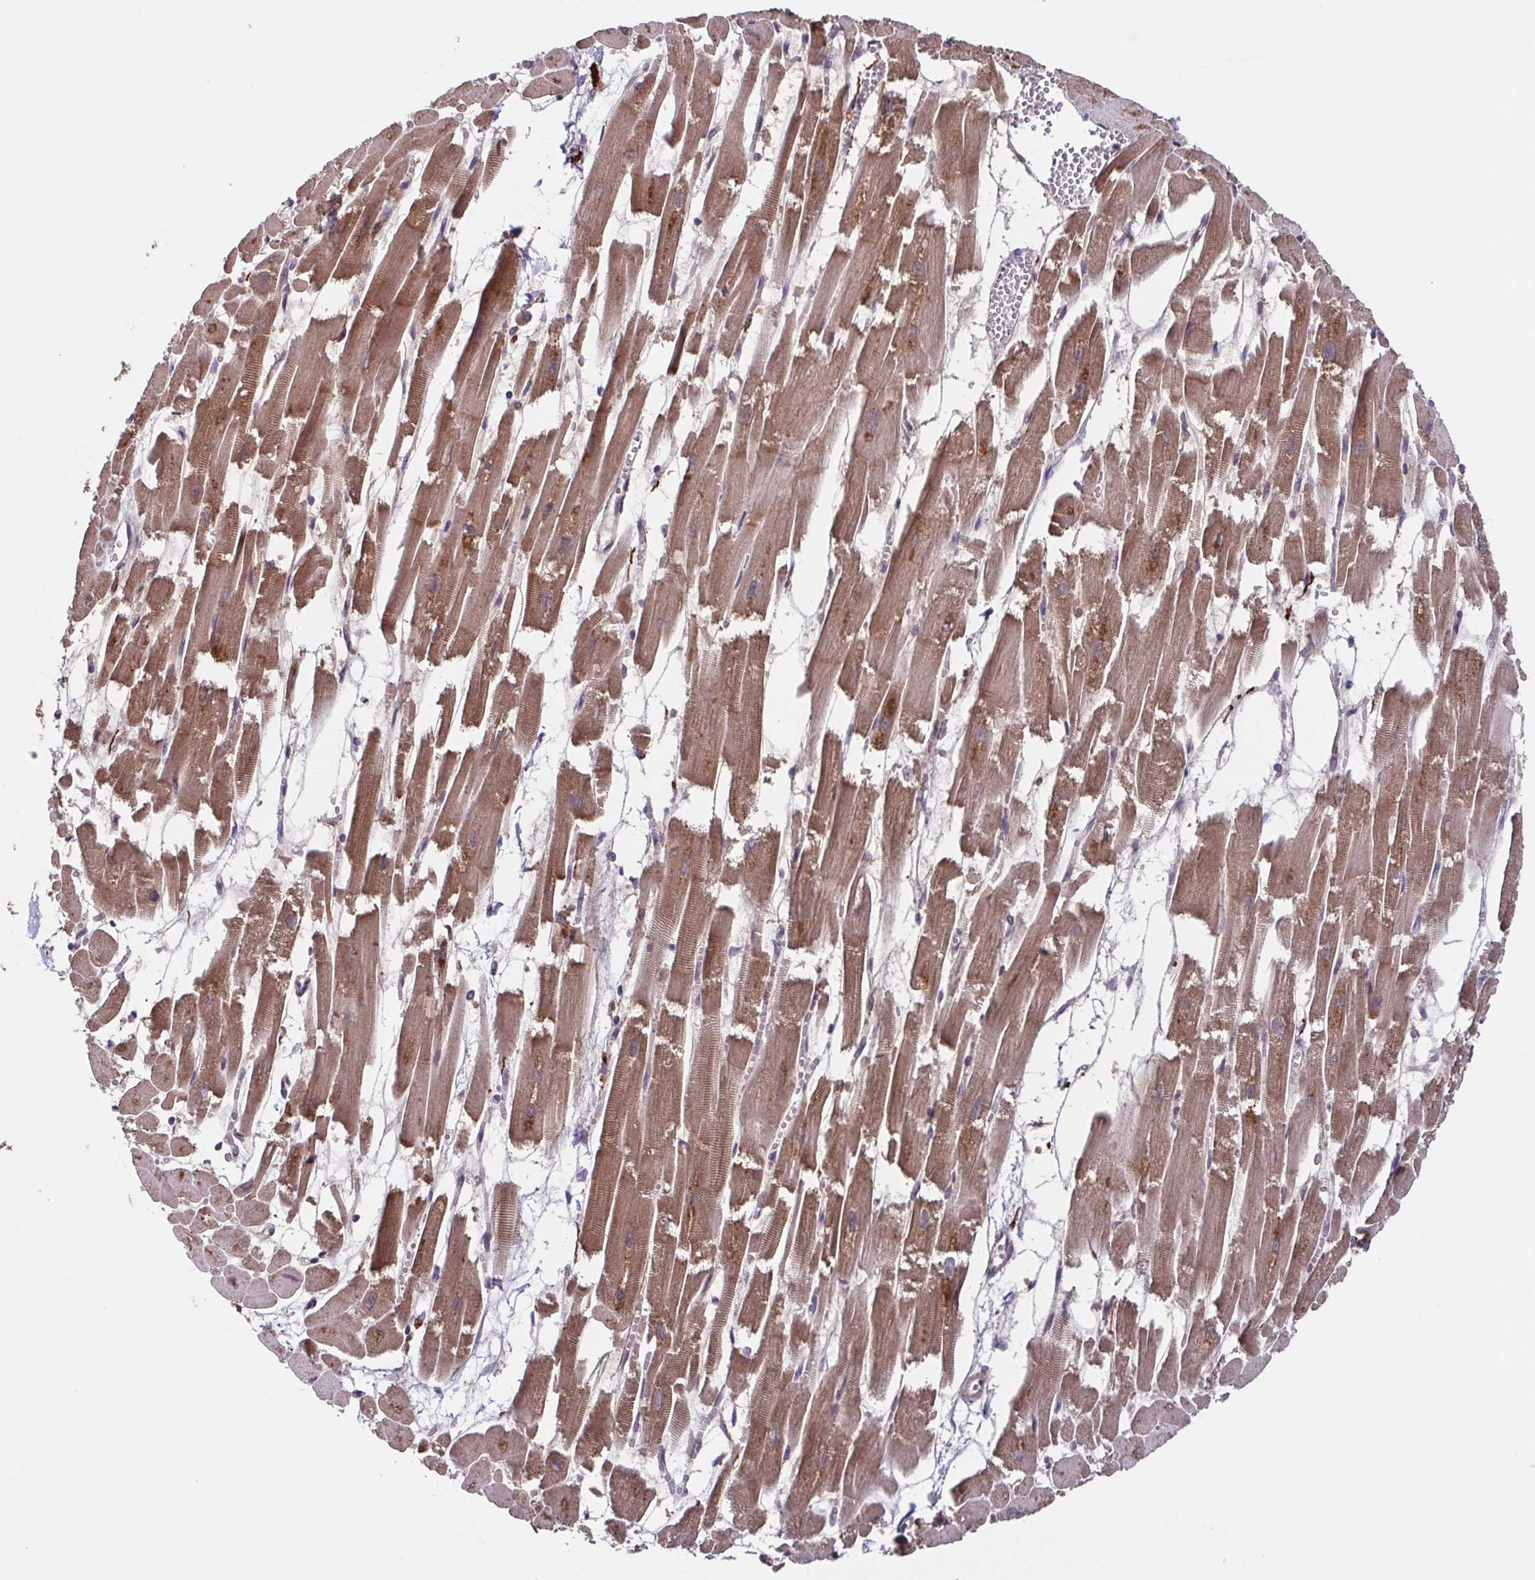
{"staining": {"intensity": "moderate", "quantity": ">75%", "location": "cytoplasmic/membranous"}, "tissue": "heart muscle", "cell_type": "Cardiomyocytes", "image_type": "normal", "snomed": [{"axis": "morphology", "description": "Normal tissue, NOS"}, {"axis": "topography", "description": "Heart"}], "caption": "Unremarkable heart muscle shows moderate cytoplasmic/membranous staining in about >75% of cardiomyocytes, visualized by immunohistochemistry. (DAB (3,3'-diaminobenzidine) IHC, brown staining for protein, blue staining for nuclei).", "gene": "TTC19", "patient": {"sex": "female", "age": 52}}